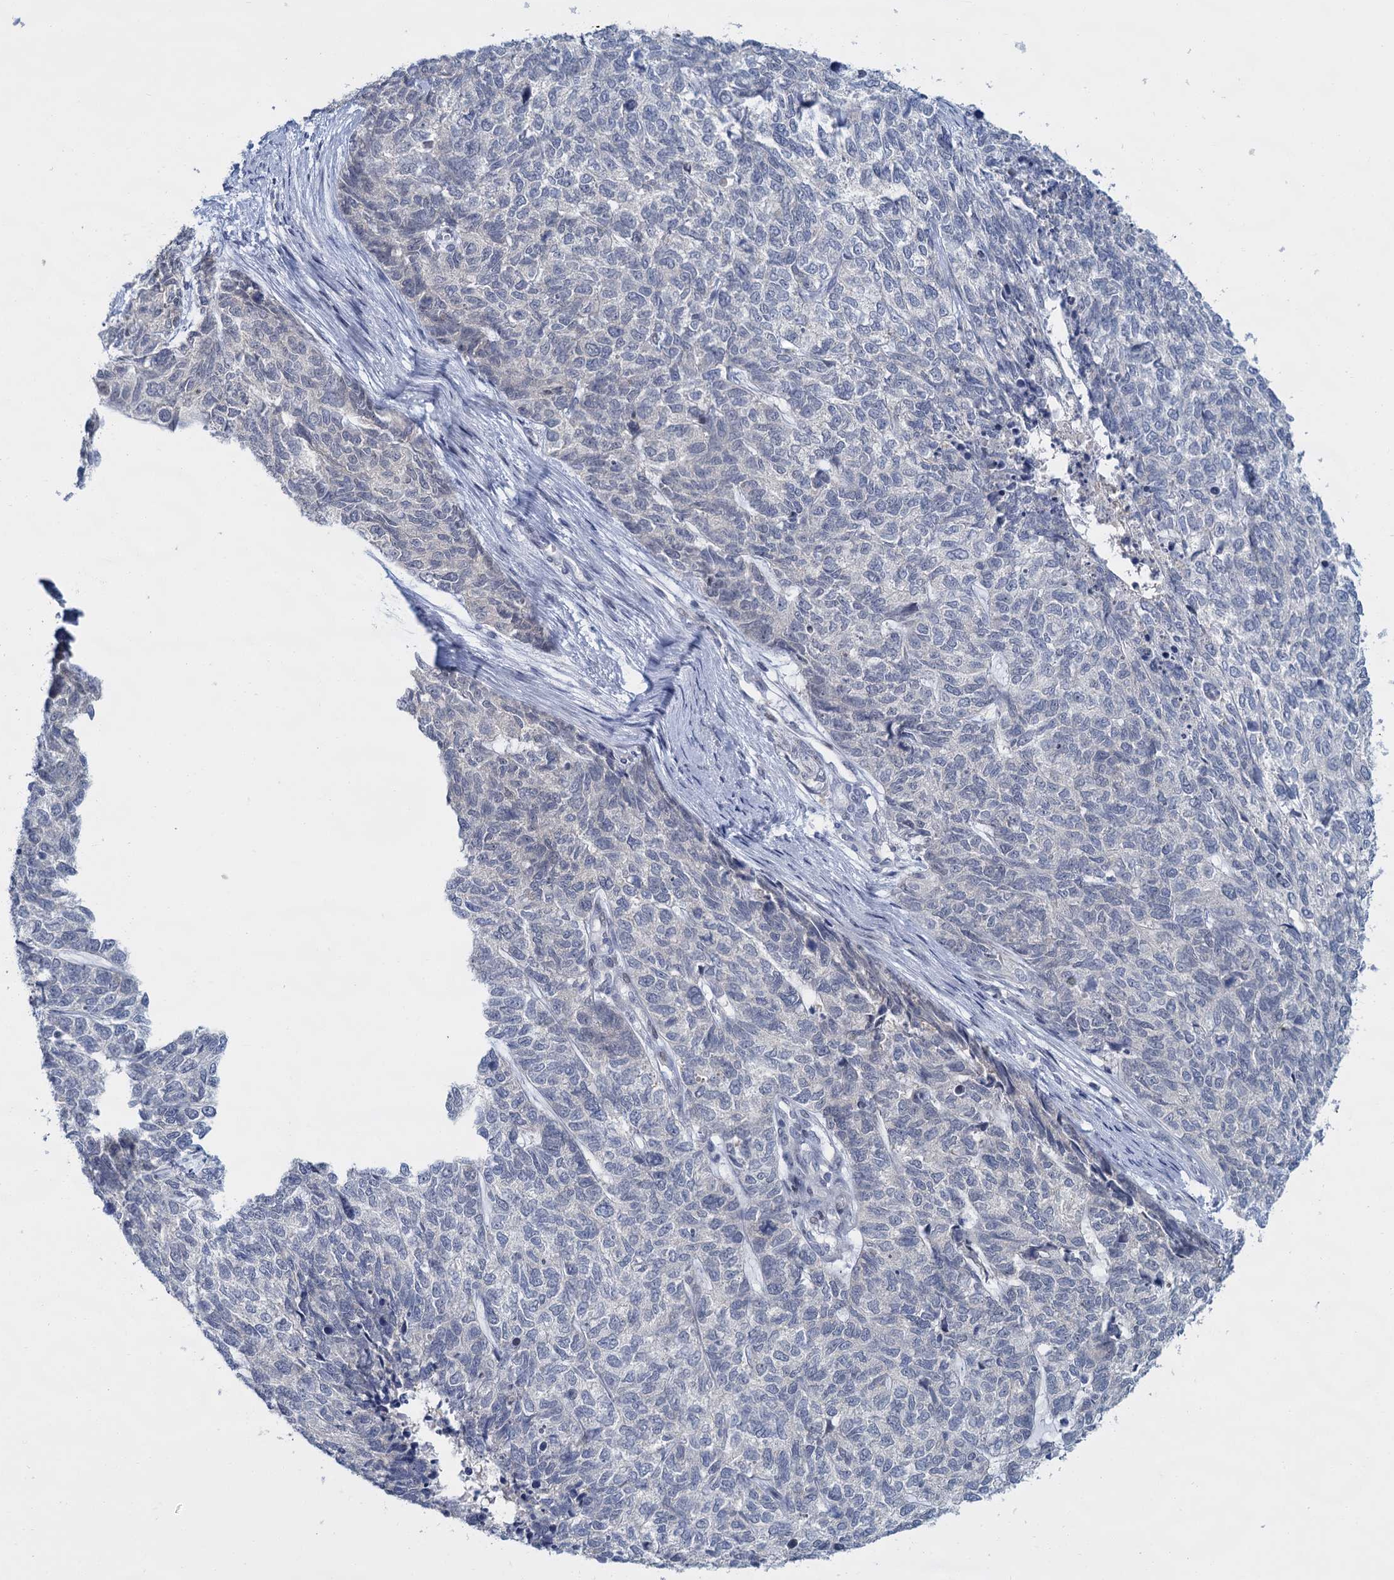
{"staining": {"intensity": "negative", "quantity": "none", "location": "none"}, "tissue": "cervical cancer", "cell_type": "Tumor cells", "image_type": "cancer", "snomed": [{"axis": "morphology", "description": "Squamous cell carcinoma, NOS"}, {"axis": "topography", "description": "Cervix"}], "caption": "This is a histopathology image of immunohistochemistry (IHC) staining of cervical cancer, which shows no expression in tumor cells. Nuclei are stained in blue.", "gene": "ACRBP", "patient": {"sex": "female", "age": 63}}